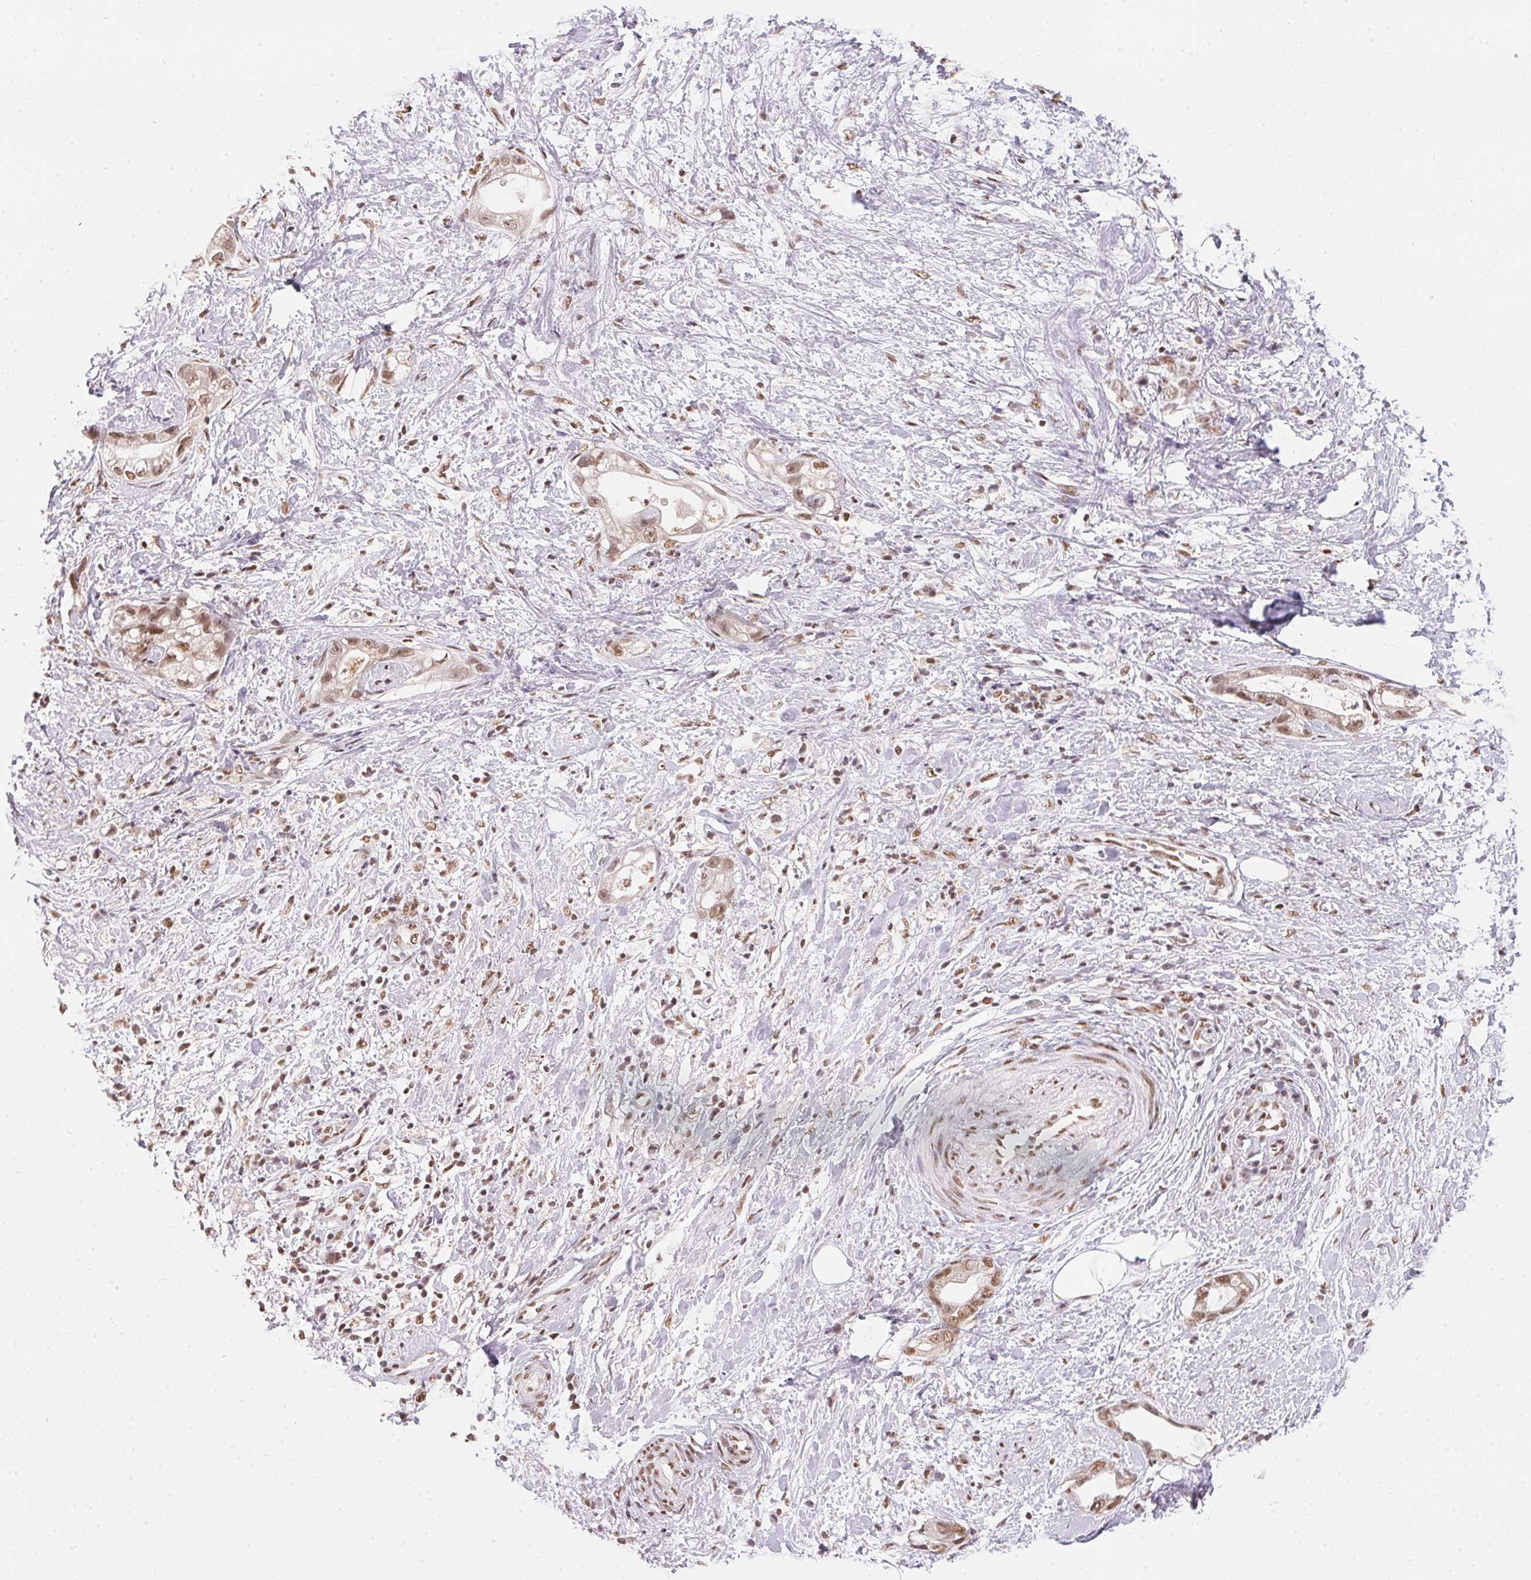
{"staining": {"intensity": "moderate", "quantity": ">75%", "location": "nuclear"}, "tissue": "stomach cancer", "cell_type": "Tumor cells", "image_type": "cancer", "snomed": [{"axis": "morphology", "description": "Adenocarcinoma, NOS"}, {"axis": "topography", "description": "Stomach"}], "caption": "Immunohistochemistry (IHC) staining of adenocarcinoma (stomach), which reveals medium levels of moderate nuclear staining in approximately >75% of tumor cells indicating moderate nuclear protein expression. The staining was performed using DAB (3,3'-diaminobenzidine) (brown) for protein detection and nuclei were counterstained in hematoxylin (blue).", "gene": "NFE2L1", "patient": {"sex": "male", "age": 55}}